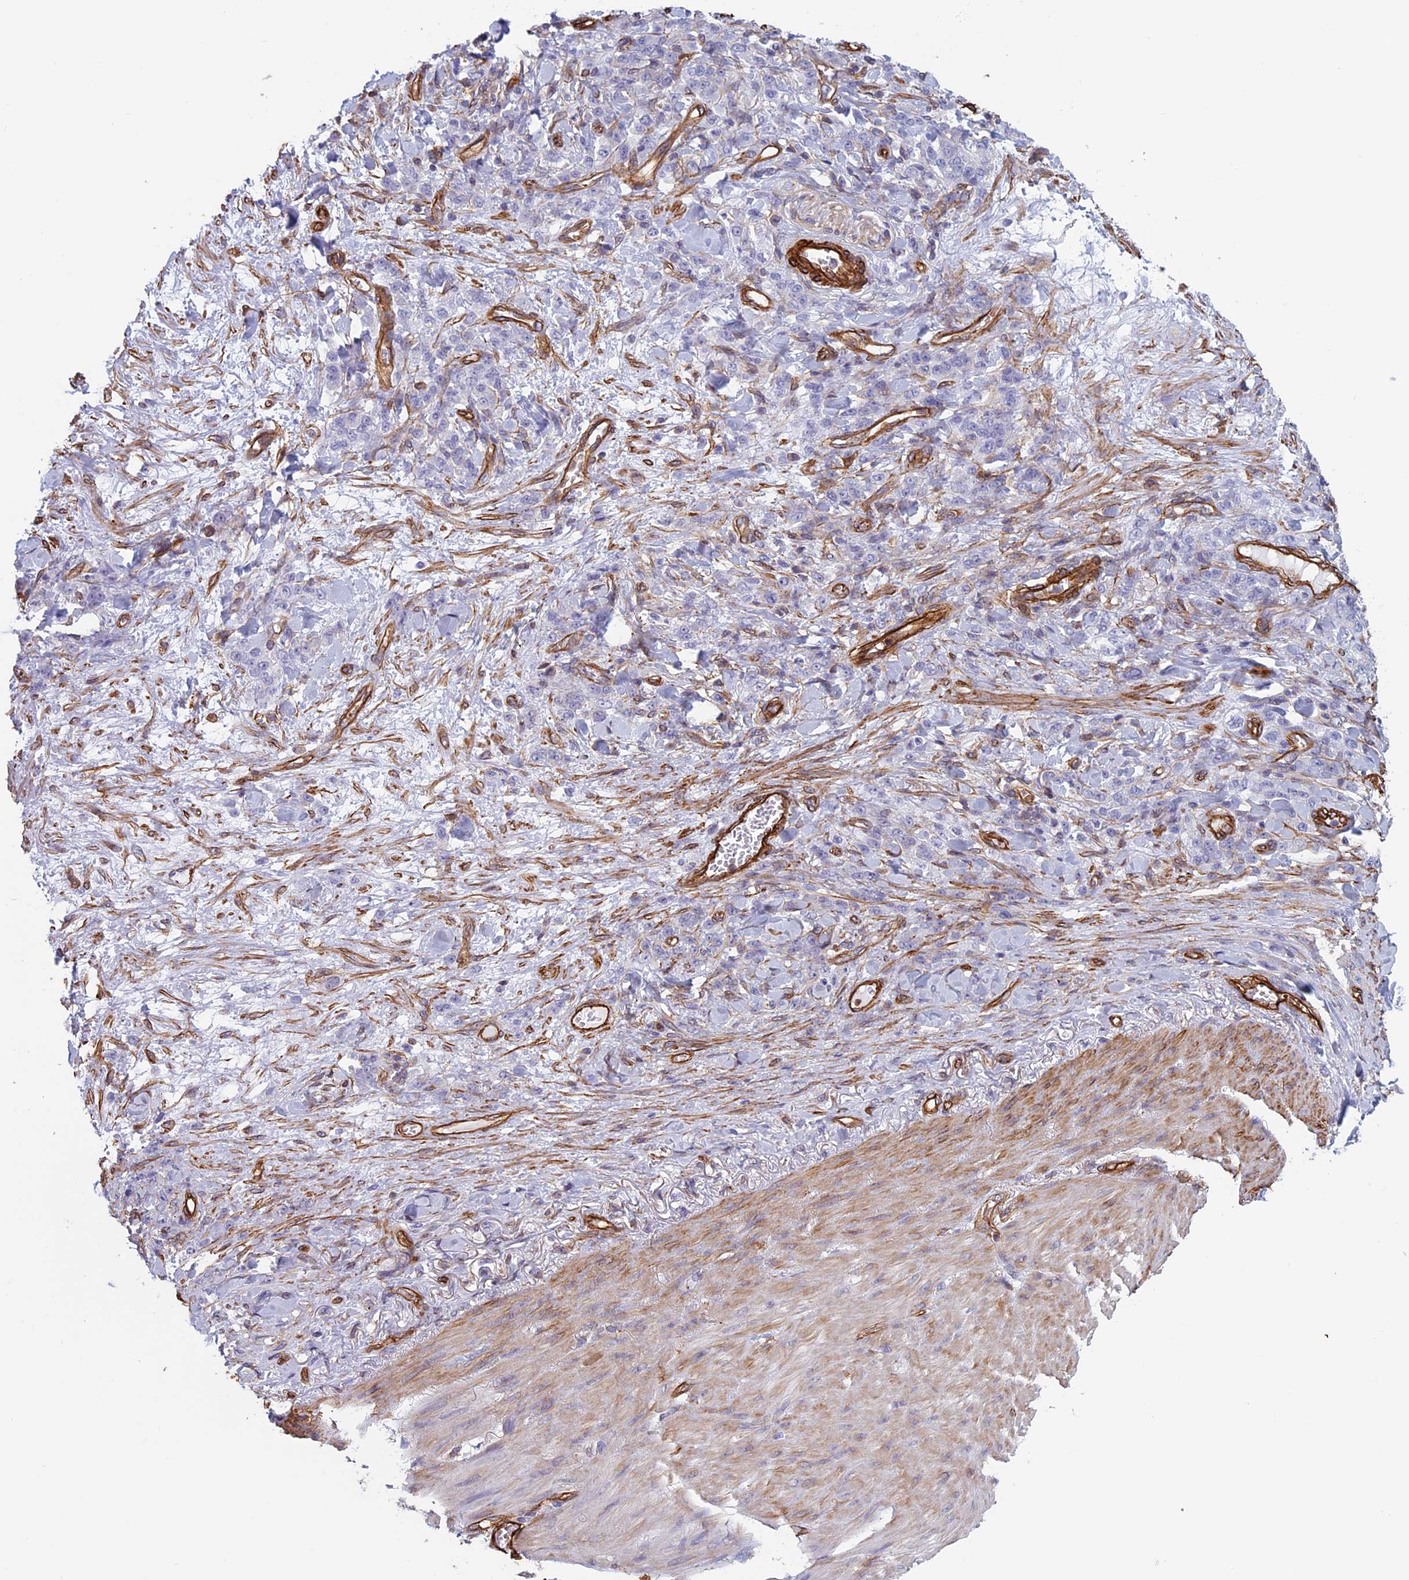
{"staining": {"intensity": "negative", "quantity": "none", "location": "none"}, "tissue": "stomach cancer", "cell_type": "Tumor cells", "image_type": "cancer", "snomed": [{"axis": "morphology", "description": "Normal tissue, NOS"}, {"axis": "morphology", "description": "Adenocarcinoma, NOS"}, {"axis": "topography", "description": "Stomach"}], "caption": "An immunohistochemistry (IHC) image of adenocarcinoma (stomach) is shown. There is no staining in tumor cells of adenocarcinoma (stomach).", "gene": "ANGPTL2", "patient": {"sex": "male", "age": 82}}